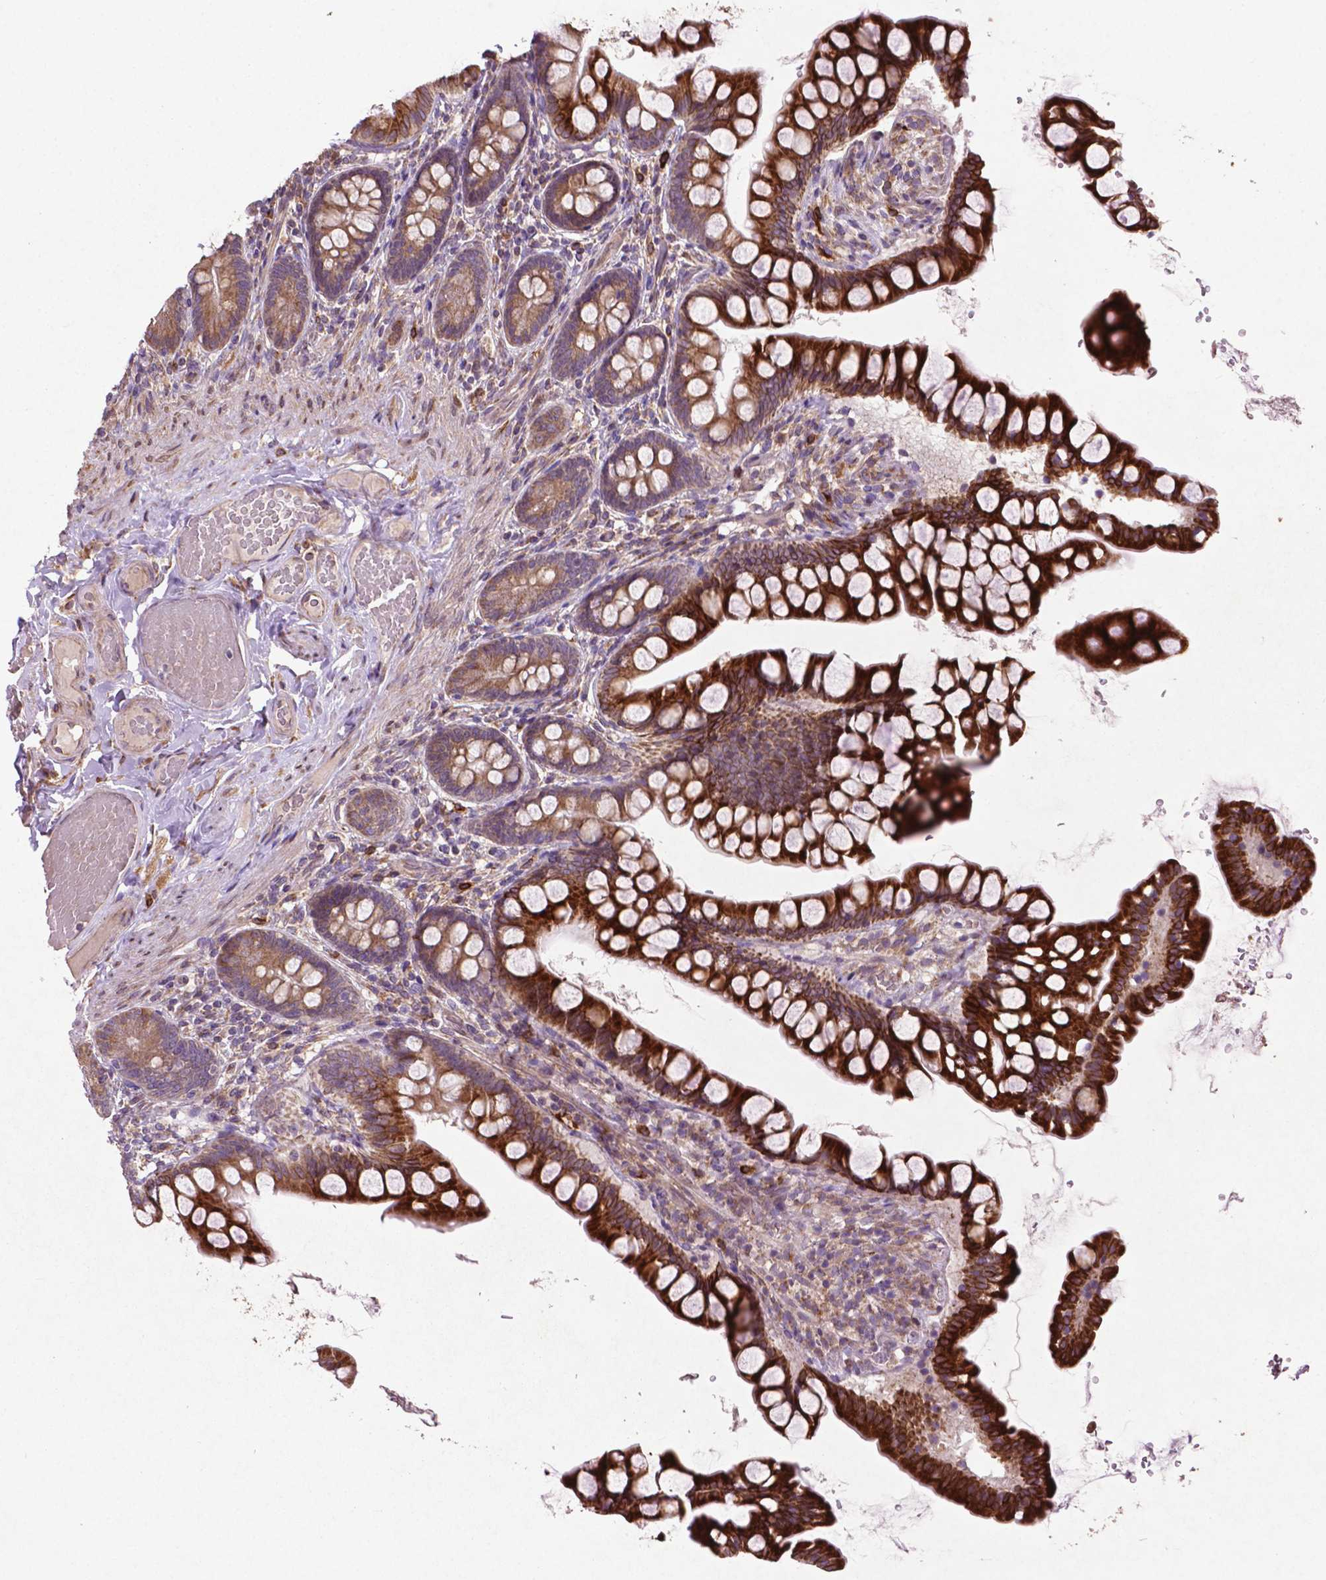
{"staining": {"intensity": "strong", "quantity": ">75%", "location": "cytoplasmic/membranous"}, "tissue": "small intestine", "cell_type": "Glandular cells", "image_type": "normal", "snomed": [{"axis": "morphology", "description": "Normal tissue, NOS"}, {"axis": "topography", "description": "Small intestine"}], "caption": "Immunohistochemical staining of normal small intestine reveals strong cytoplasmic/membranous protein positivity in about >75% of glandular cells. (DAB = brown stain, brightfield microscopy at high magnification).", "gene": "MBTPS1", "patient": {"sex": "male", "age": 70}}